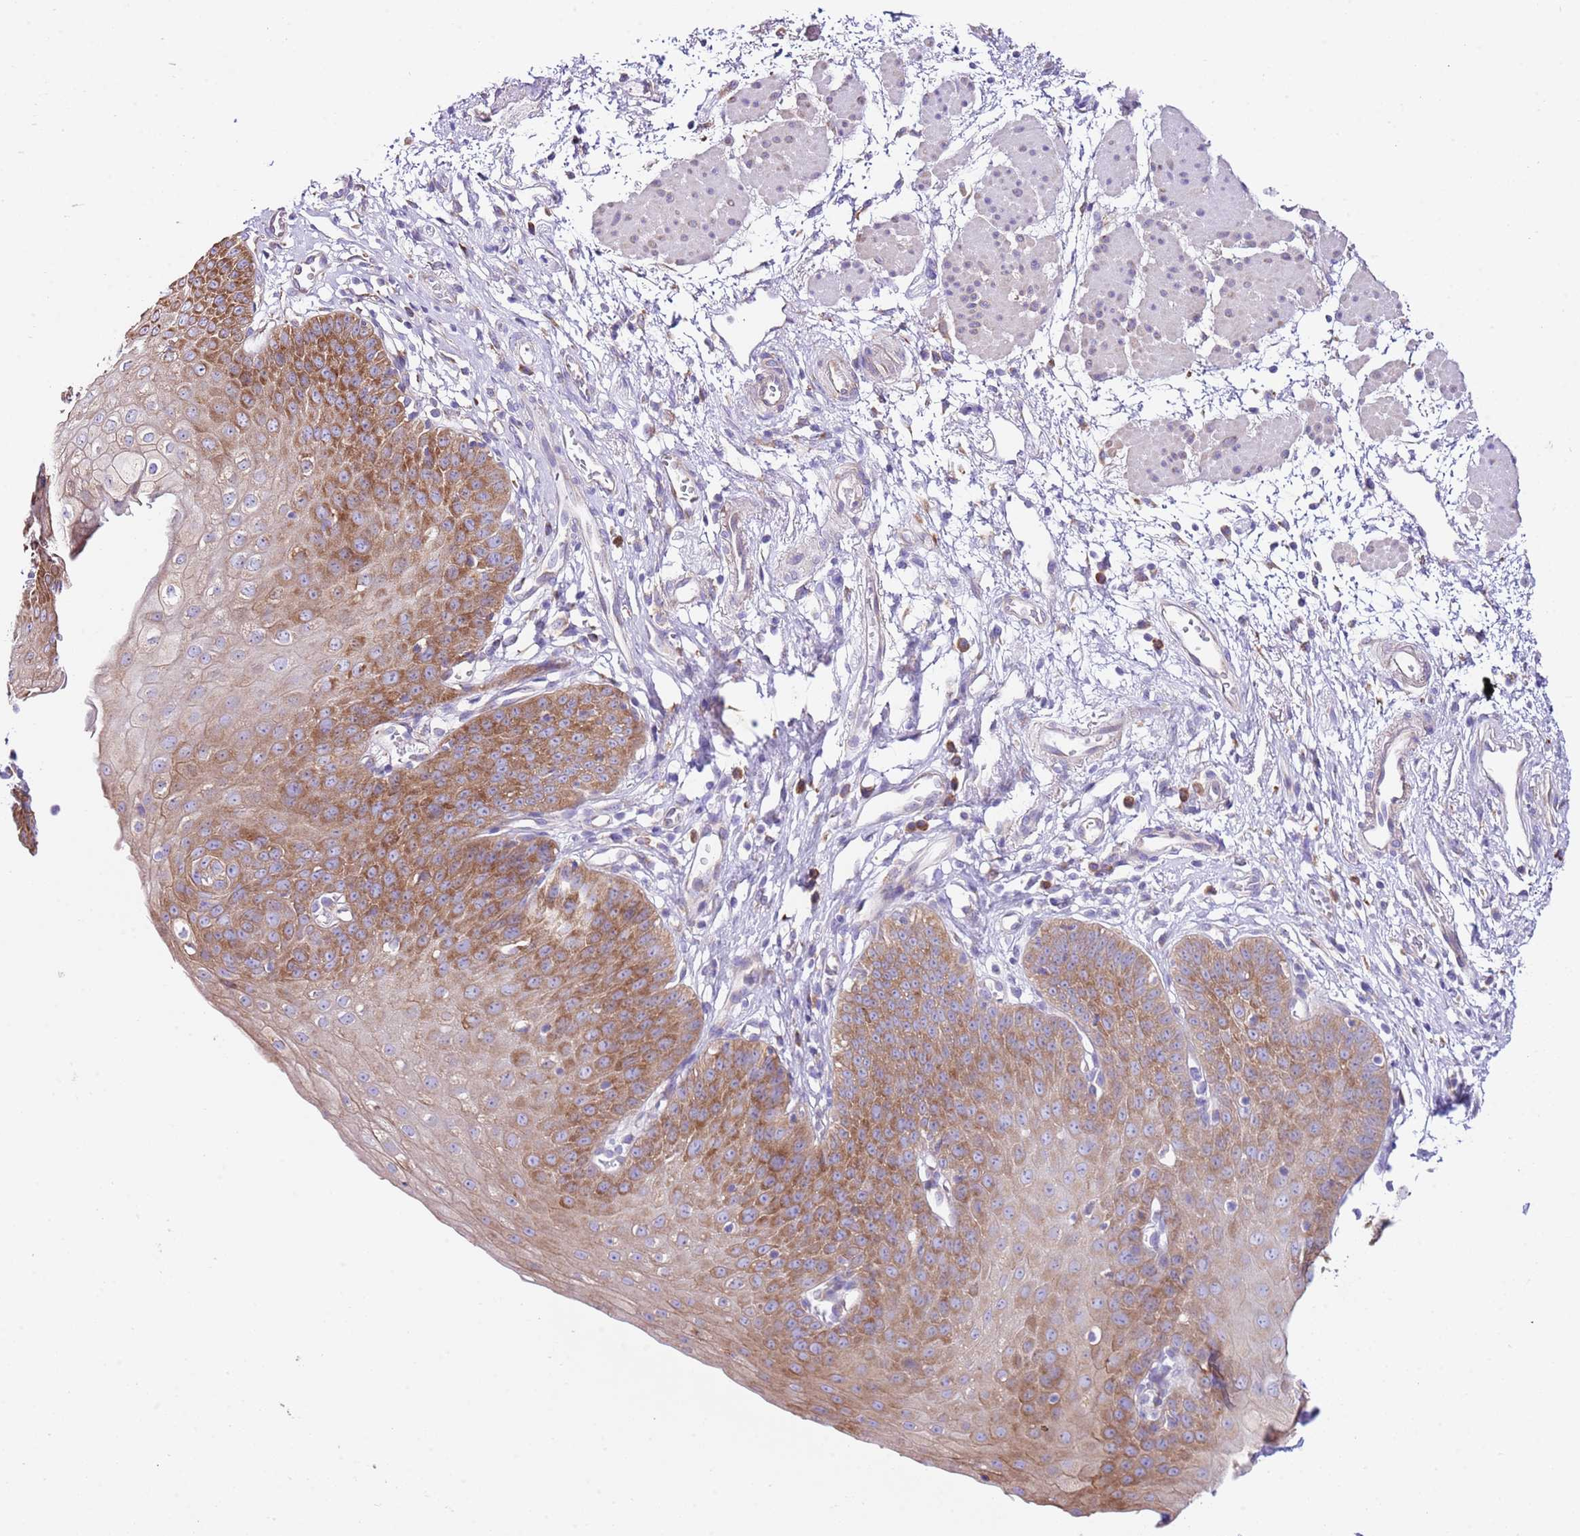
{"staining": {"intensity": "moderate", "quantity": ">75%", "location": "cytoplasmic/membranous"}, "tissue": "esophagus", "cell_type": "Squamous epithelial cells", "image_type": "normal", "snomed": [{"axis": "morphology", "description": "Normal tissue, NOS"}, {"axis": "topography", "description": "Esophagus"}], "caption": "Approximately >75% of squamous epithelial cells in benign human esophagus show moderate cytoplasmic/membranous protein positivity as visualized by brown immunohistochemical staining.", "gene": "RPS10", "patient": {"sex": "male", "age": 71}}